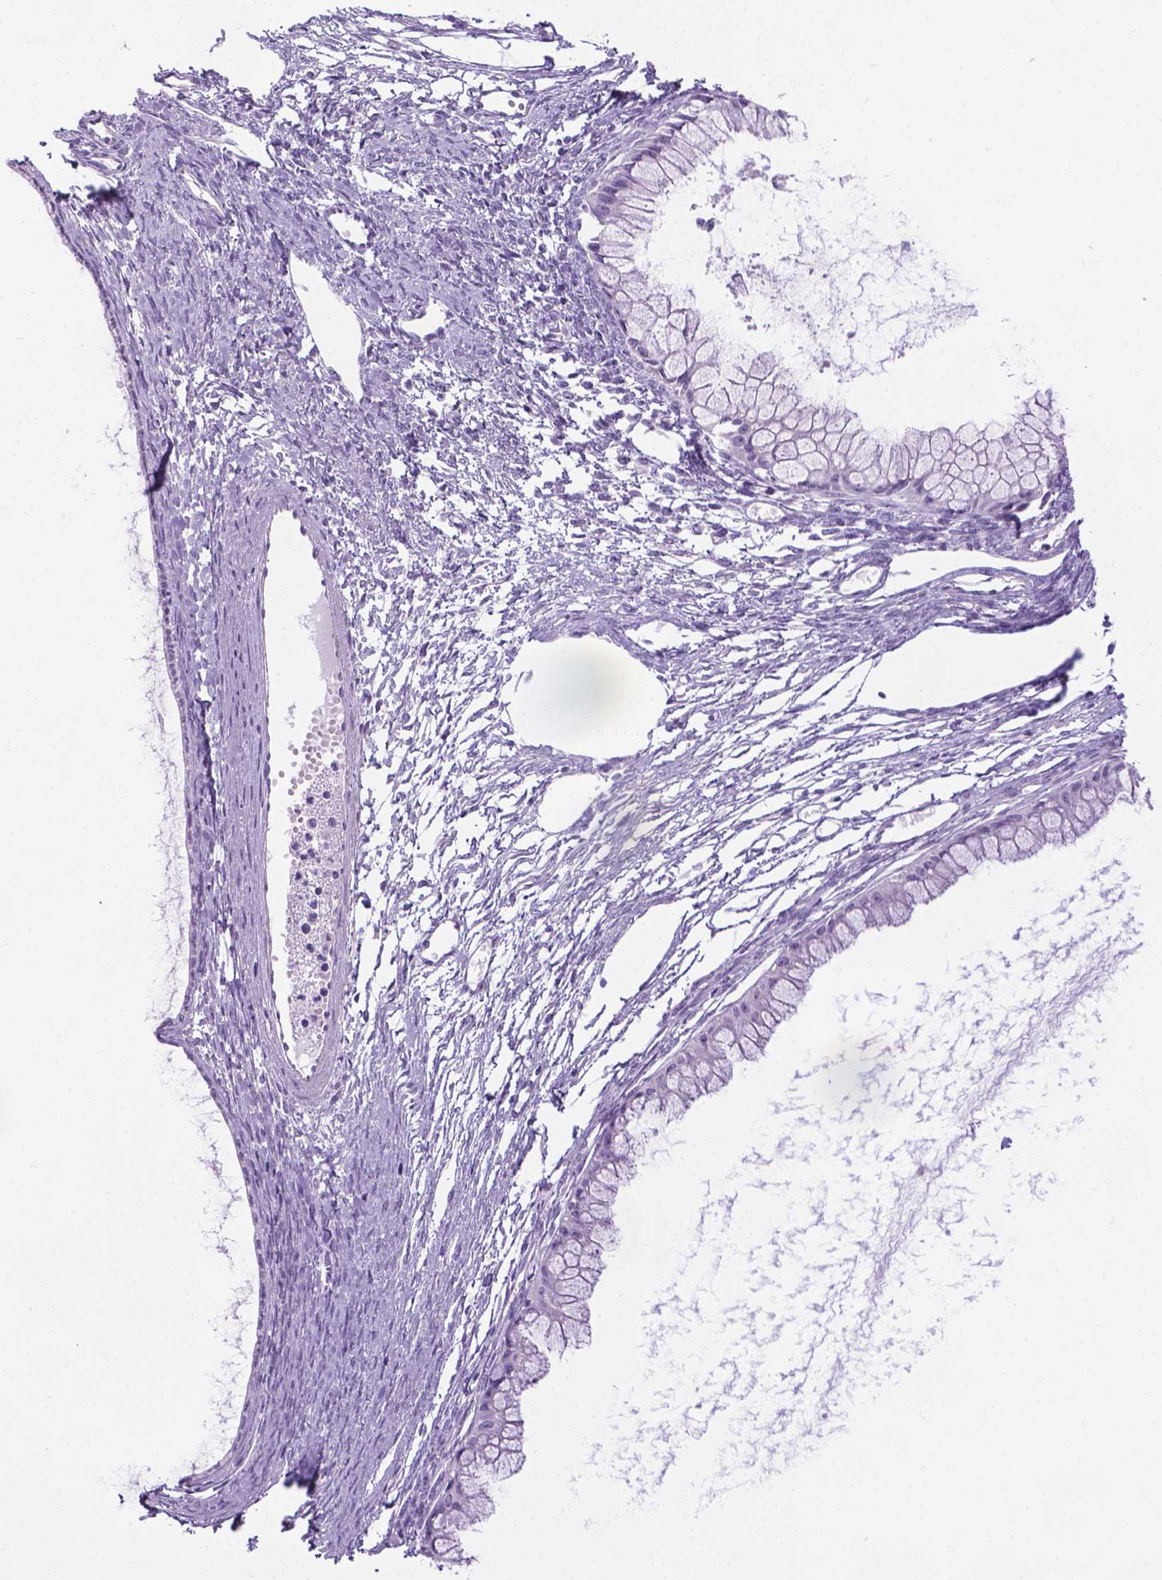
{"staining": {"intensity": "negative", "quantity": "none", "location": "none"}, "tissue": "ovarian cancer", "cell_type": "Tumor cells", "image_type": "cancer", "snomed": [{"axis": "morphology", "description": "Cystadenocarcinoma, mucinous, NOS"}, {"axis": "topography", "description": "Ovary"}], "caption": "Immunohistochemistry photomicrograph of ovarian mucinous cystadenocarcinoma stained for a protein (brown), which reveals no expression in tumor cells.", "gene": "SPAG6", "patient": {"sex": "female", "age": 41}}